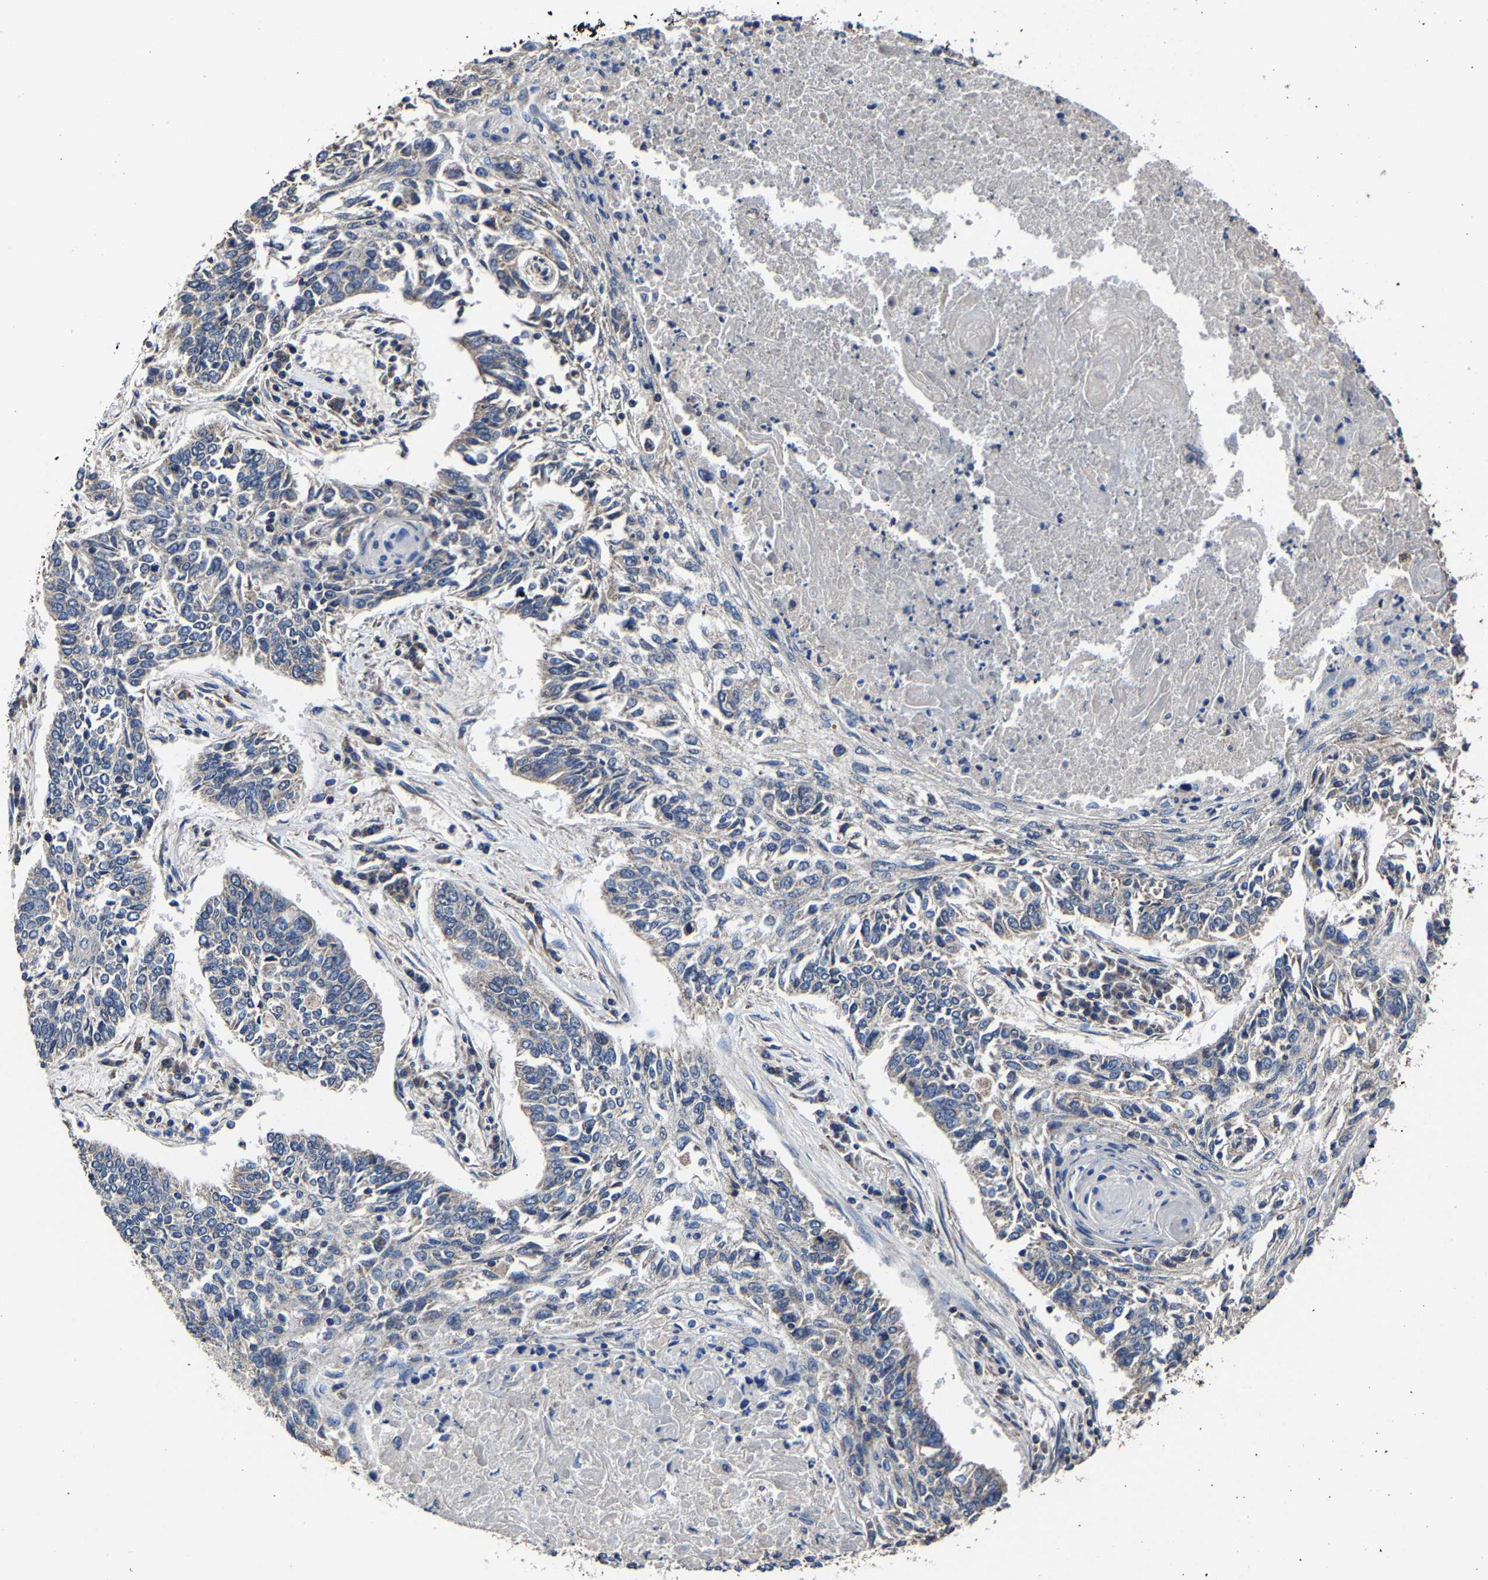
{"staining": {"intensity": "weak", "quantity": "<25%", "location": "cytoplasmic/membranous"}, "tissue": "lung cancer", "cell_type": "Tumor cells", "image_type": "cancer", "snomed": [{"axis": "morphology", "description": "Normal tissue, NOS"}, {"axis": "morphology", "description": "Squamous cell carcinoma, NOS"}, {"axis": "topography", "description": "Cartilage tissue"}, {"axis": "topography", "description": "Bronchus"}, {"axis": "topography", "description": "Lung"}], "caption": "This micrograph is of lung squamous cell carcinoma stained with immunohistochemistry to label a protein in brown with the nuclei are counter-stained blue. There is no positivity in tumor cells.", "gene": "ZCCHC7", "patient": {"sex": "female", "age": 49}}